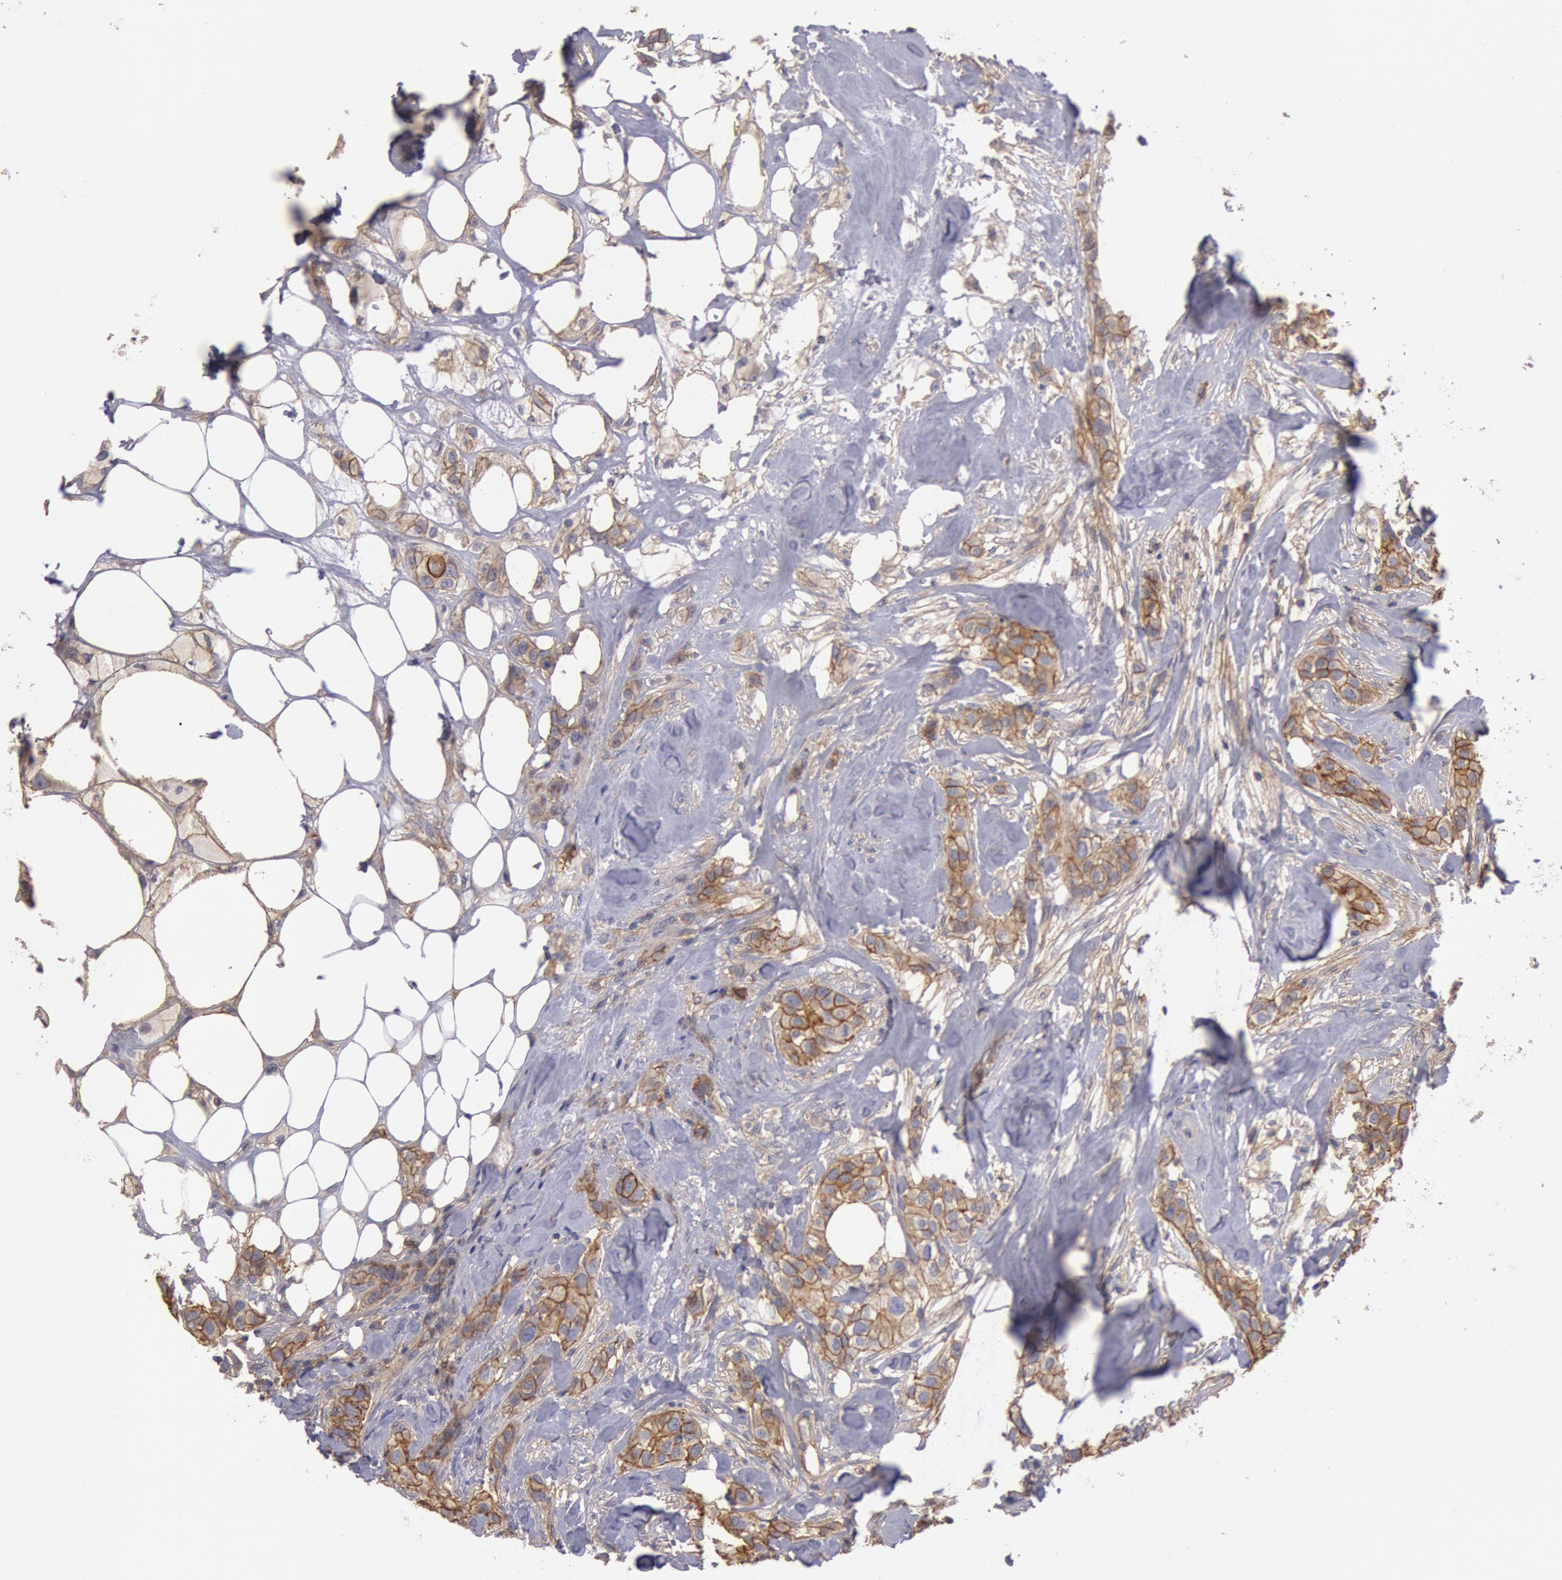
{"staining": {"intensity": "moderate", "quantity": ">75%", "location": "cytoplasmic/membranous"}, "tissue": "breast cancer", "cell_type": "Tumor cells", "image_type": "cancer", "snomed": [{"axis": "morphology", "description": "Duct carcinoma"}, {"axis": "topography", "description": "Breast"}], "caption": "High-power microscopy captured an immunohistochemistry (IHC) micrograph of breast cancer, revealing moderate cytoplasmic/membranous expression in about >75% of tumor cells.", "gene": "SNAP23", "patient": {"sex": "female", "age": 45}}